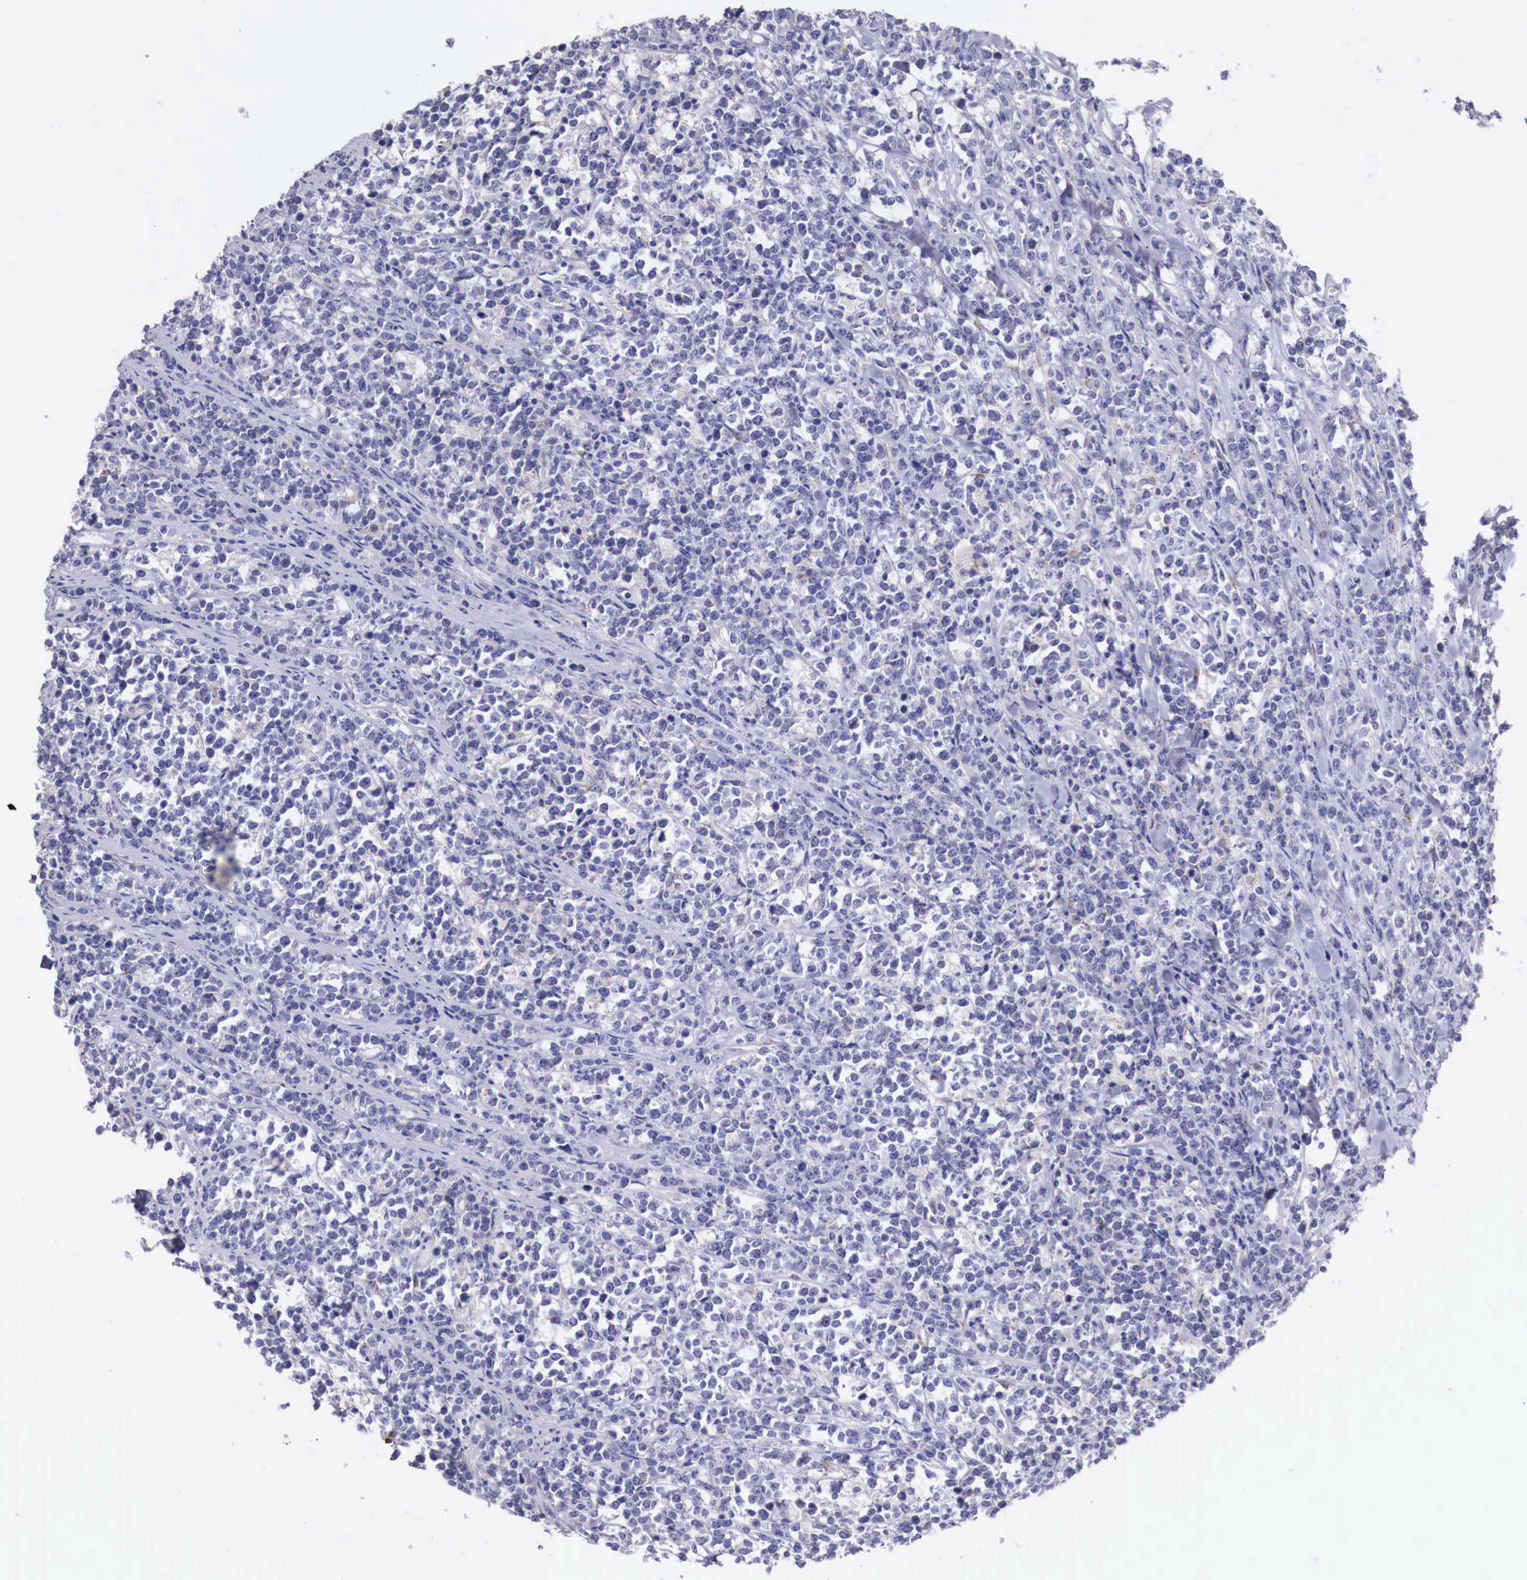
{"staining": {"intensity": "negative", "quantity": "none", "location": "none"}, "tissue": "lymphoma", "cell_type": "Tumor cells", "image_type": "cancer", "snomed": [{"axis": "morphology", "description": "Malignant lymphoma, non-Hodgkin's type, High grade"}, {"axis": "topography", "description": "Small intestine"}, {"axis": "topography", "description": "Colon"}], "caption": "The micrograph shows no significant positivity in tumor cells of lymphoma. (DAB (3,3'-diaminobenzidine) IHC, high magnification).", "gene": "NREP", "patient": {"sex": "male", "age": 8}}